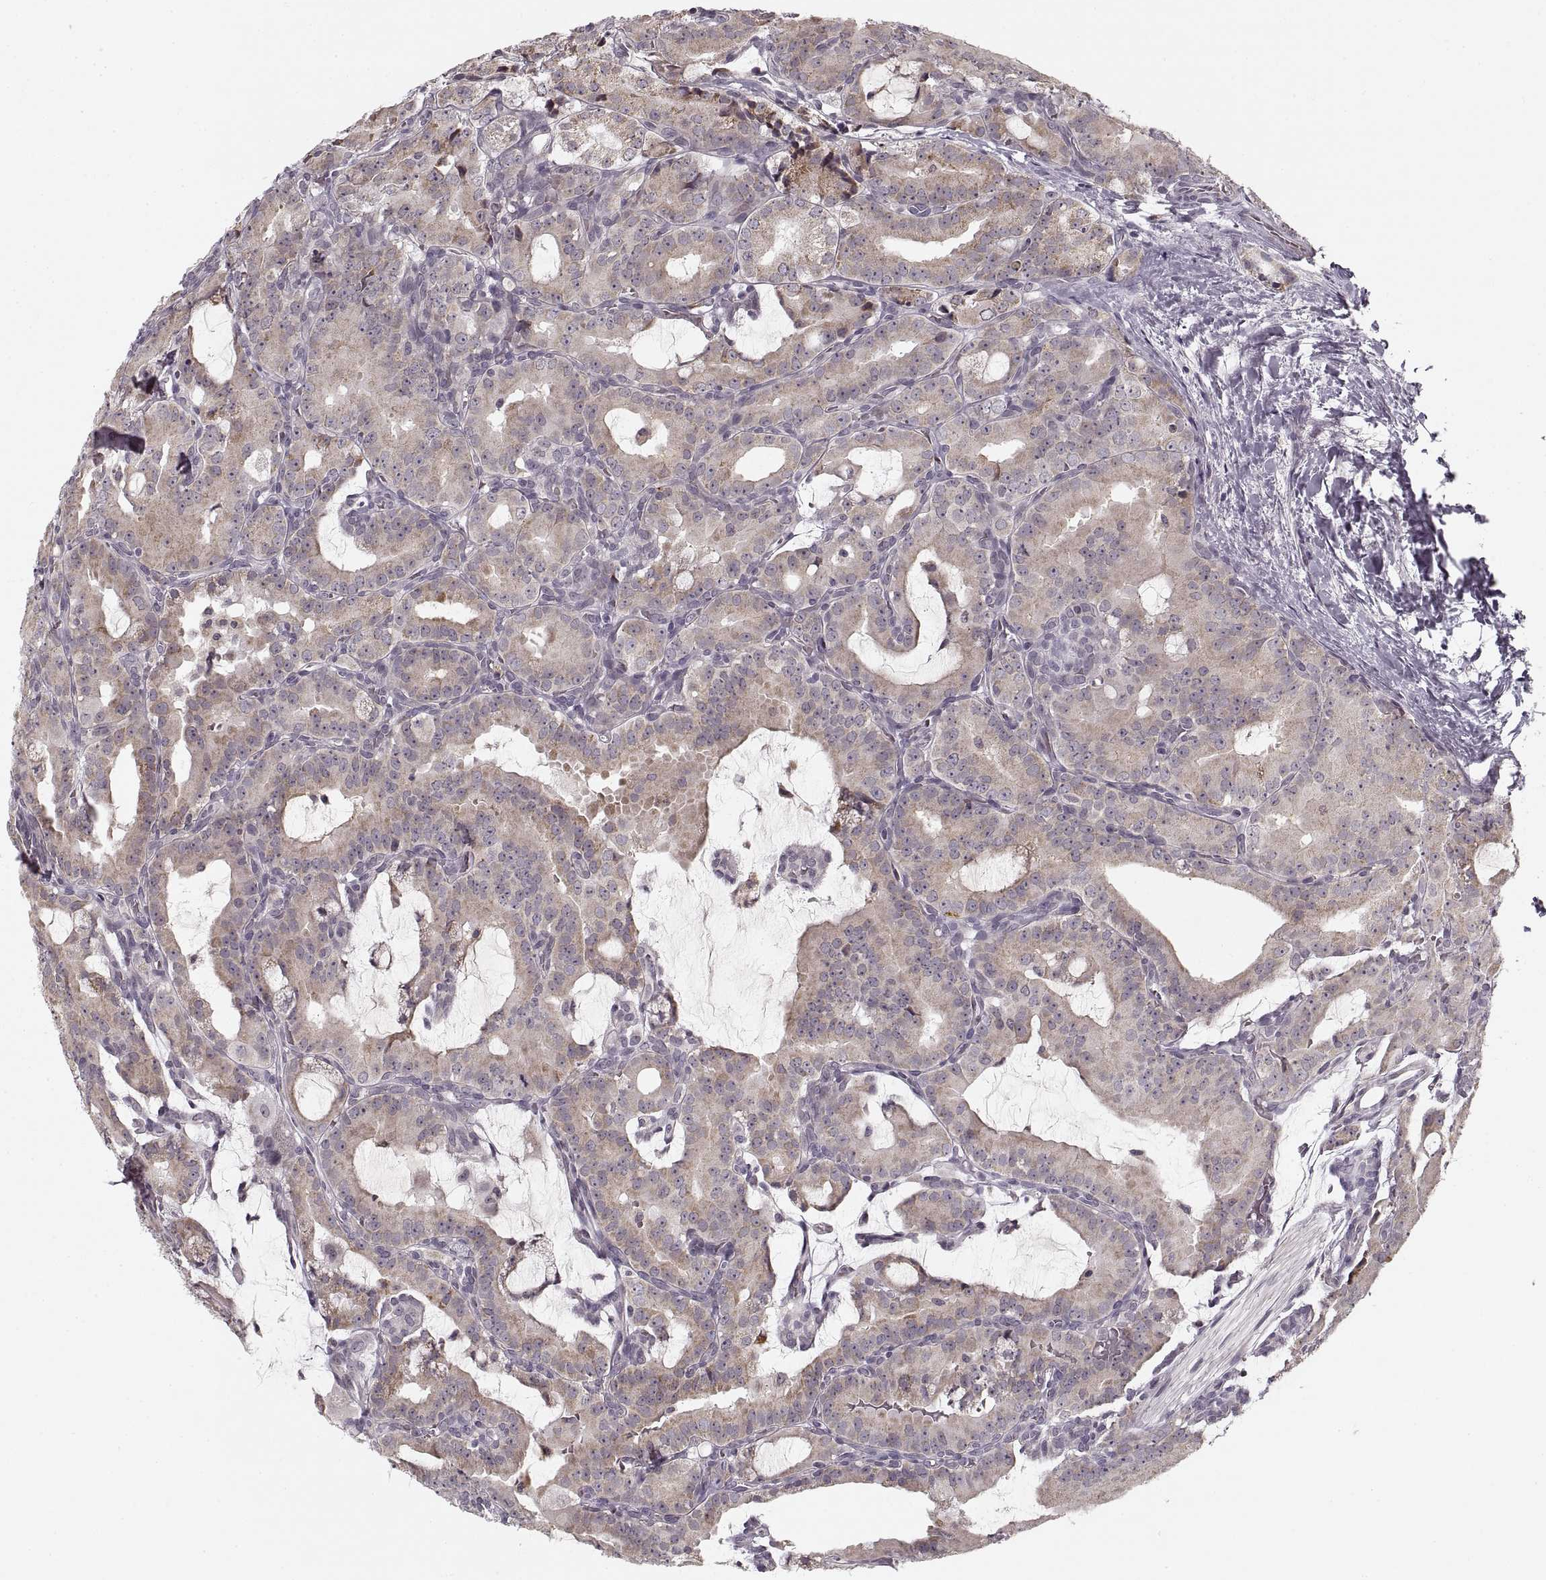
{"staining": {"intensity": "weak", "quantity": "25%-75%", "location": "cytoplasmic/membranous"}, "tissue": "prostate cancer", "cell_type": "Tumor cells", "image_type": "cancer", "snomed": [{"axis": "morphology", "description": "Adenocarcinoma, NOS"}, {"axis": "morphology", "description": "Adenocarcinoma, High grade"}, {"axis": "topography", "description": "Prostate"}], "caption": "Approximately 25%-75% of tumor cells in human prostate cancer (adenocarcinoma) demonstrate weak cytoplasmic/membranous protein expression as visualized by brown immunohistochemical staining.", "gene": "ASIC3", "patient": {"sex": "male", "age": 64}}